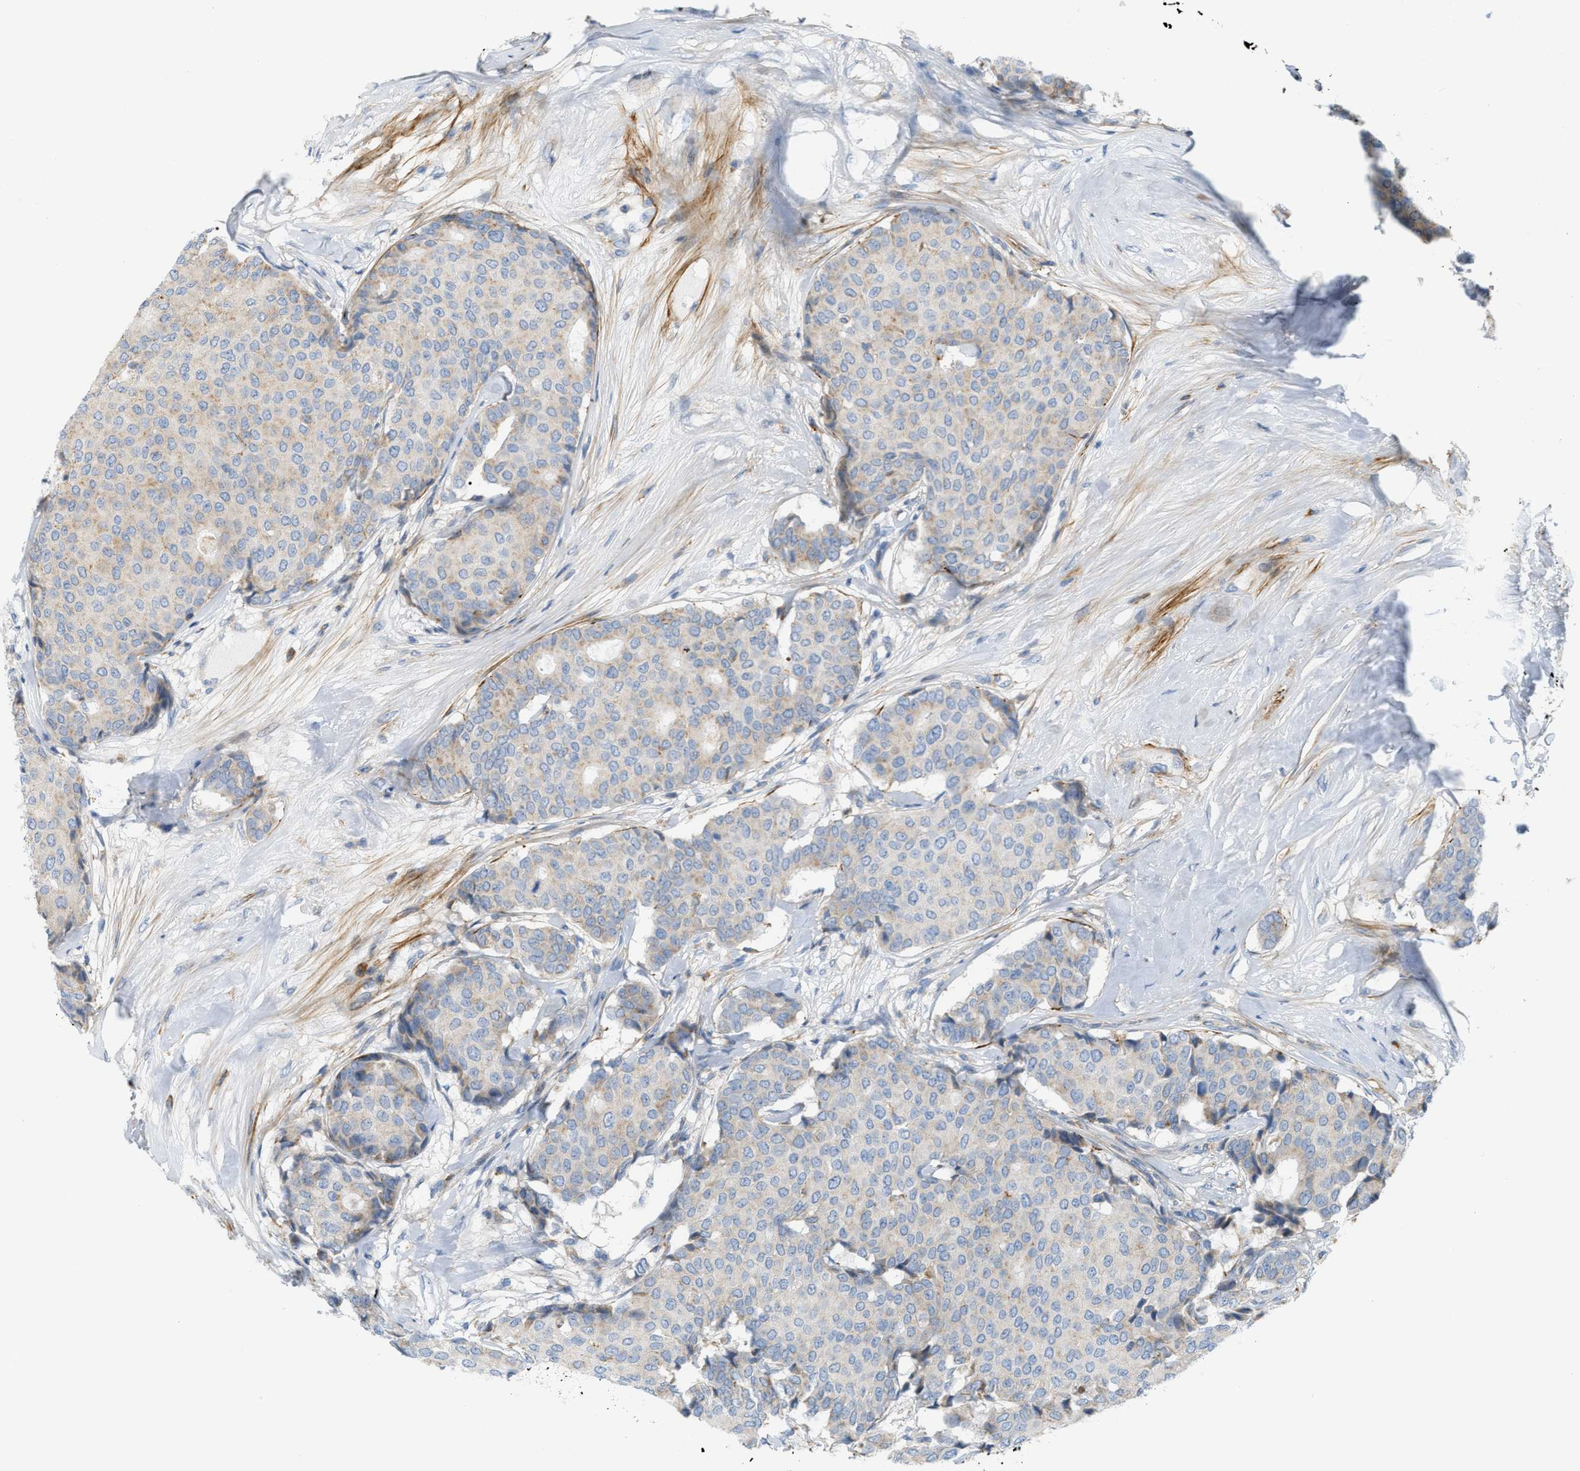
{"staining": {"intensity": "weak", "quantity": "<25%", "location": "cytoplasmic/membranous"}, "tissue": "breast cancer", "cell_type": "Tumor cells", "image_type": "cancer", "snomed": [{"axis": "morphology", "description": "Duct carcinoma"}, {"axis": "topography", "description": "Breast"}], "caption": "Tumor cells show no significant protein expression in breast invasive ductal carcinoma. (Stains: DAB immunohistochemistry with hematoxylin counter stain, Microscopy: brightfield microscopy at high magnification).", "gene": "LMBRD1", "patient": {"sex": "female", "age": 75}}